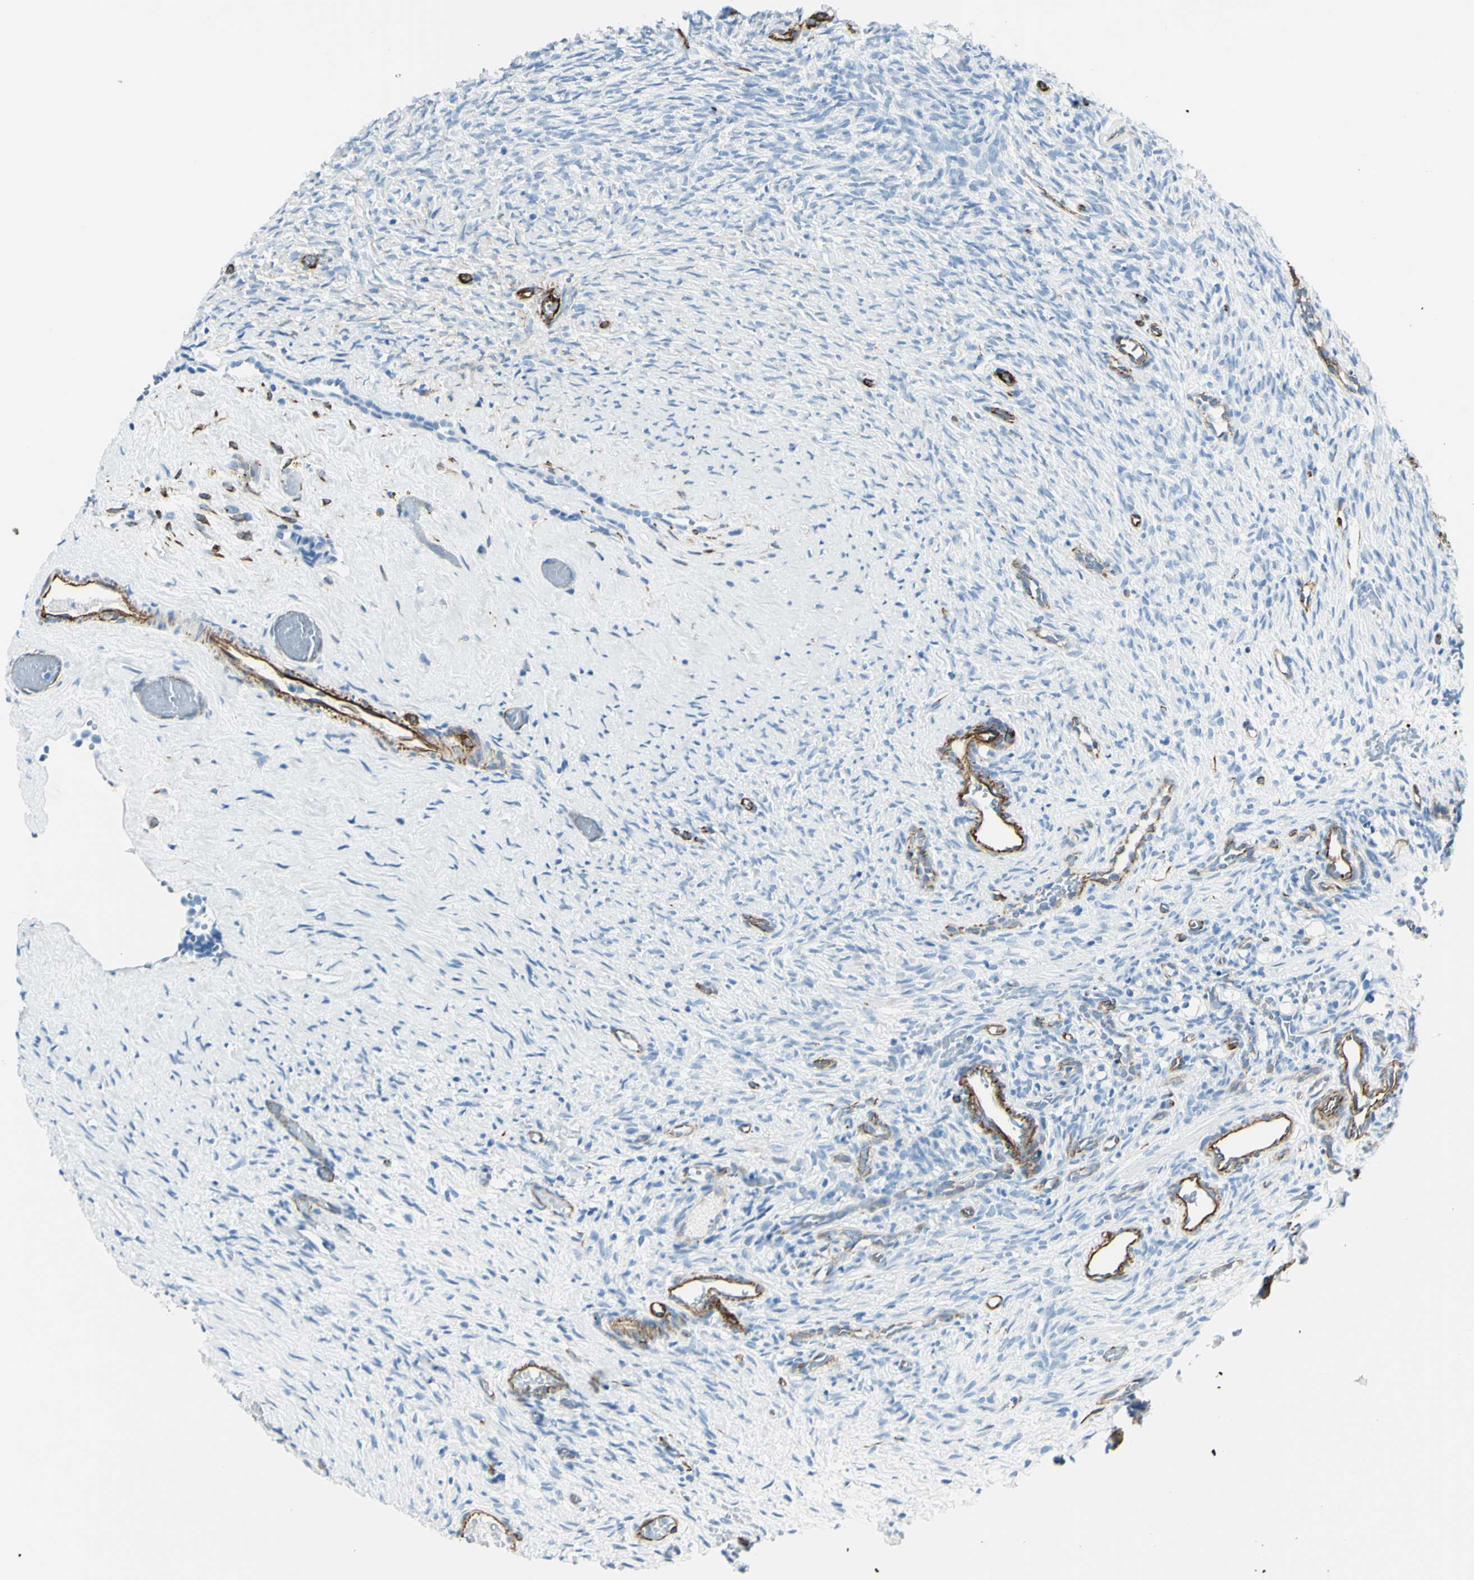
{"staining": {"intensity": "negative", "quantity": "none", "location": "none"}, "tissue": "ovary", "cell_type": "Ovarian stroma cells", "image_type": "normal", "snomed": [{"axis": "morphology", "description": "Normal tissue, NOS"}, {"axis": "topography", "description": "Ovary"}], "caption": "An IHC image of benign ovary is shown. There is no staining in ovarian stroma cells of ovary.", "gene": "PTH2R", "patient": {"sex": "female", "age": 35}}